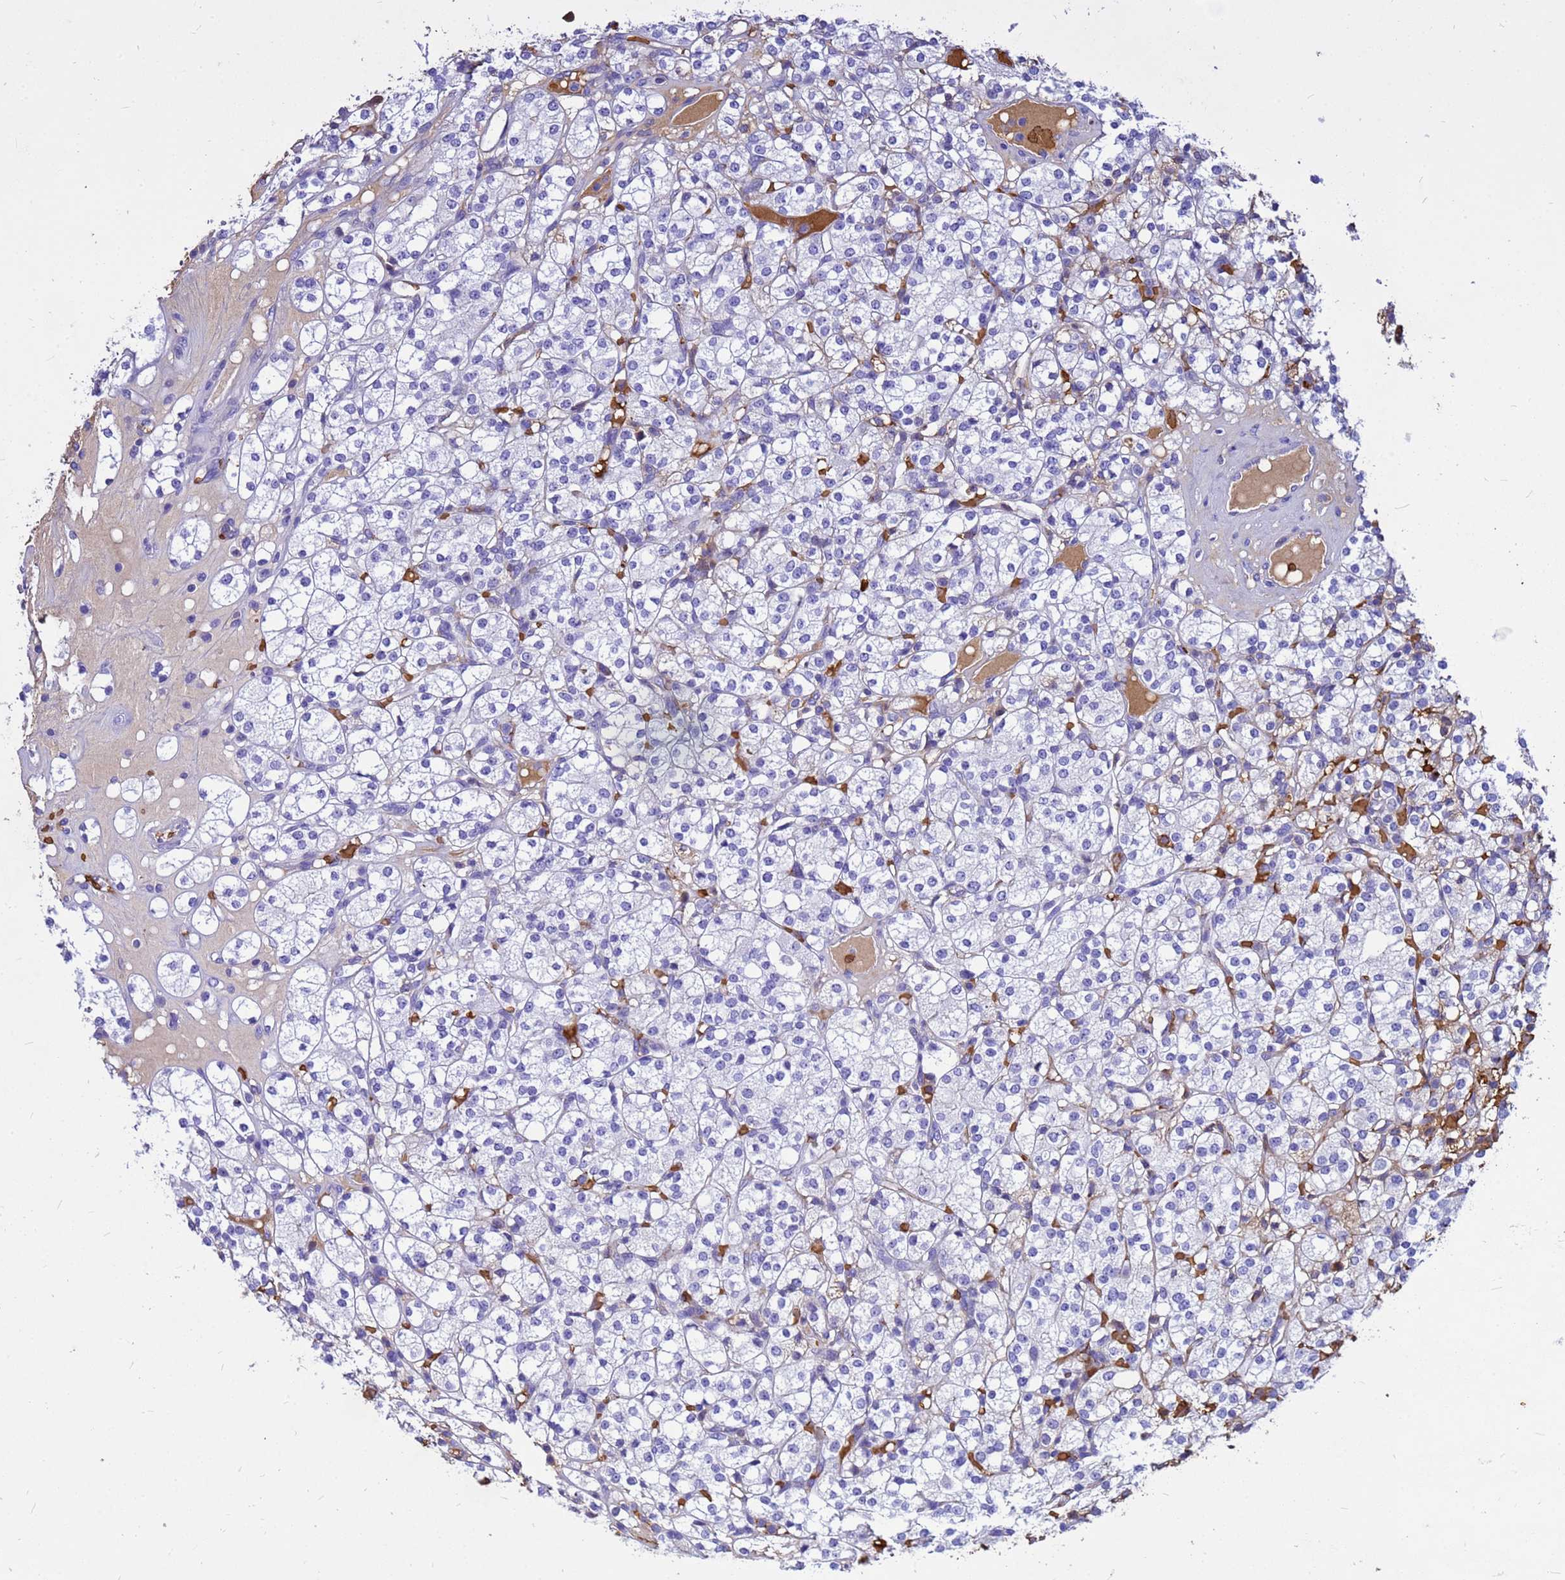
{"staining": {"intensity": "negative", "quantity": "none", "location": "none"}, "tissue": "renal cancer", "cell_type": "Tumor cells", "image_type": "cancer", "snomed": [{"axis": "morphology", "description": "Adenocarcinoma, NOS"}, {"axis": "topography", "description": "Kidney"}], "caption": "Immunohistochemical staining of human adenocarcinoma (renal) reveals no significant positivity in tumor cells. The staining is performed using DAB brown chromogen with nuclei counter-stained in using hematoxylin.", "gene": "HBA2", "patient": {"sex": "male", "age": 77}}